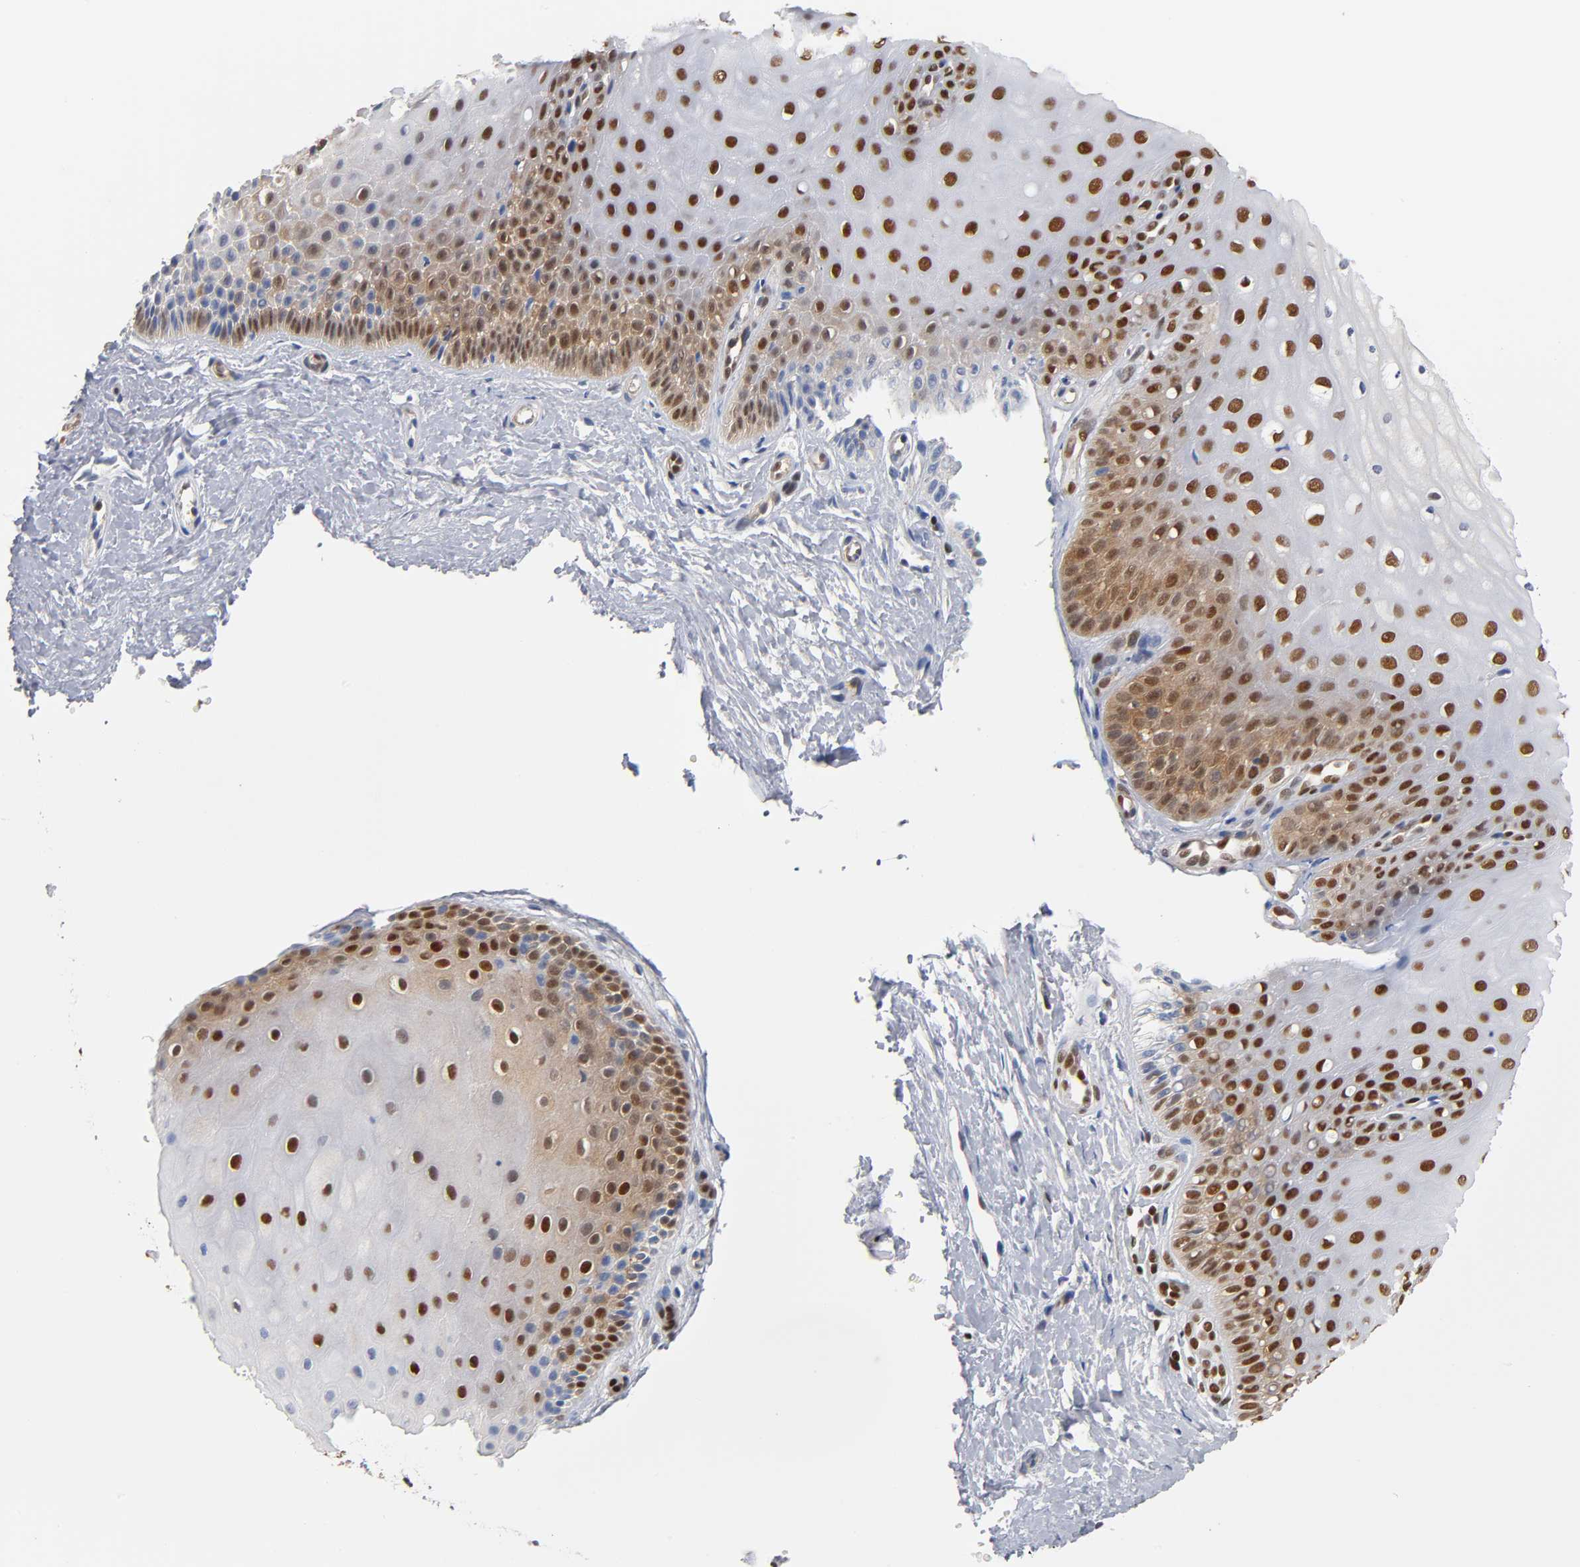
{"staining": {"intensity": "strong", "quantity": ">75%", "location": "nuclear"}, "tissue": "cervix", "cell_type": "Glandular cells", "image_type": "normal", "snomed": [{"axis": "morphology", "description": "Normal tissue, NOS"}, {"axis": "topography", "description": "Cervix"}], "caption": "Glandular cells demonstrate high levels of strong nuclear staining in approximately >75% of cells in unremarkable human cervix. Immunohistochemistry stains the protein in brown and the nuclei are stained blue.", "gene": "ILKAP", "patient": {"sex": "female", "age": 55}}